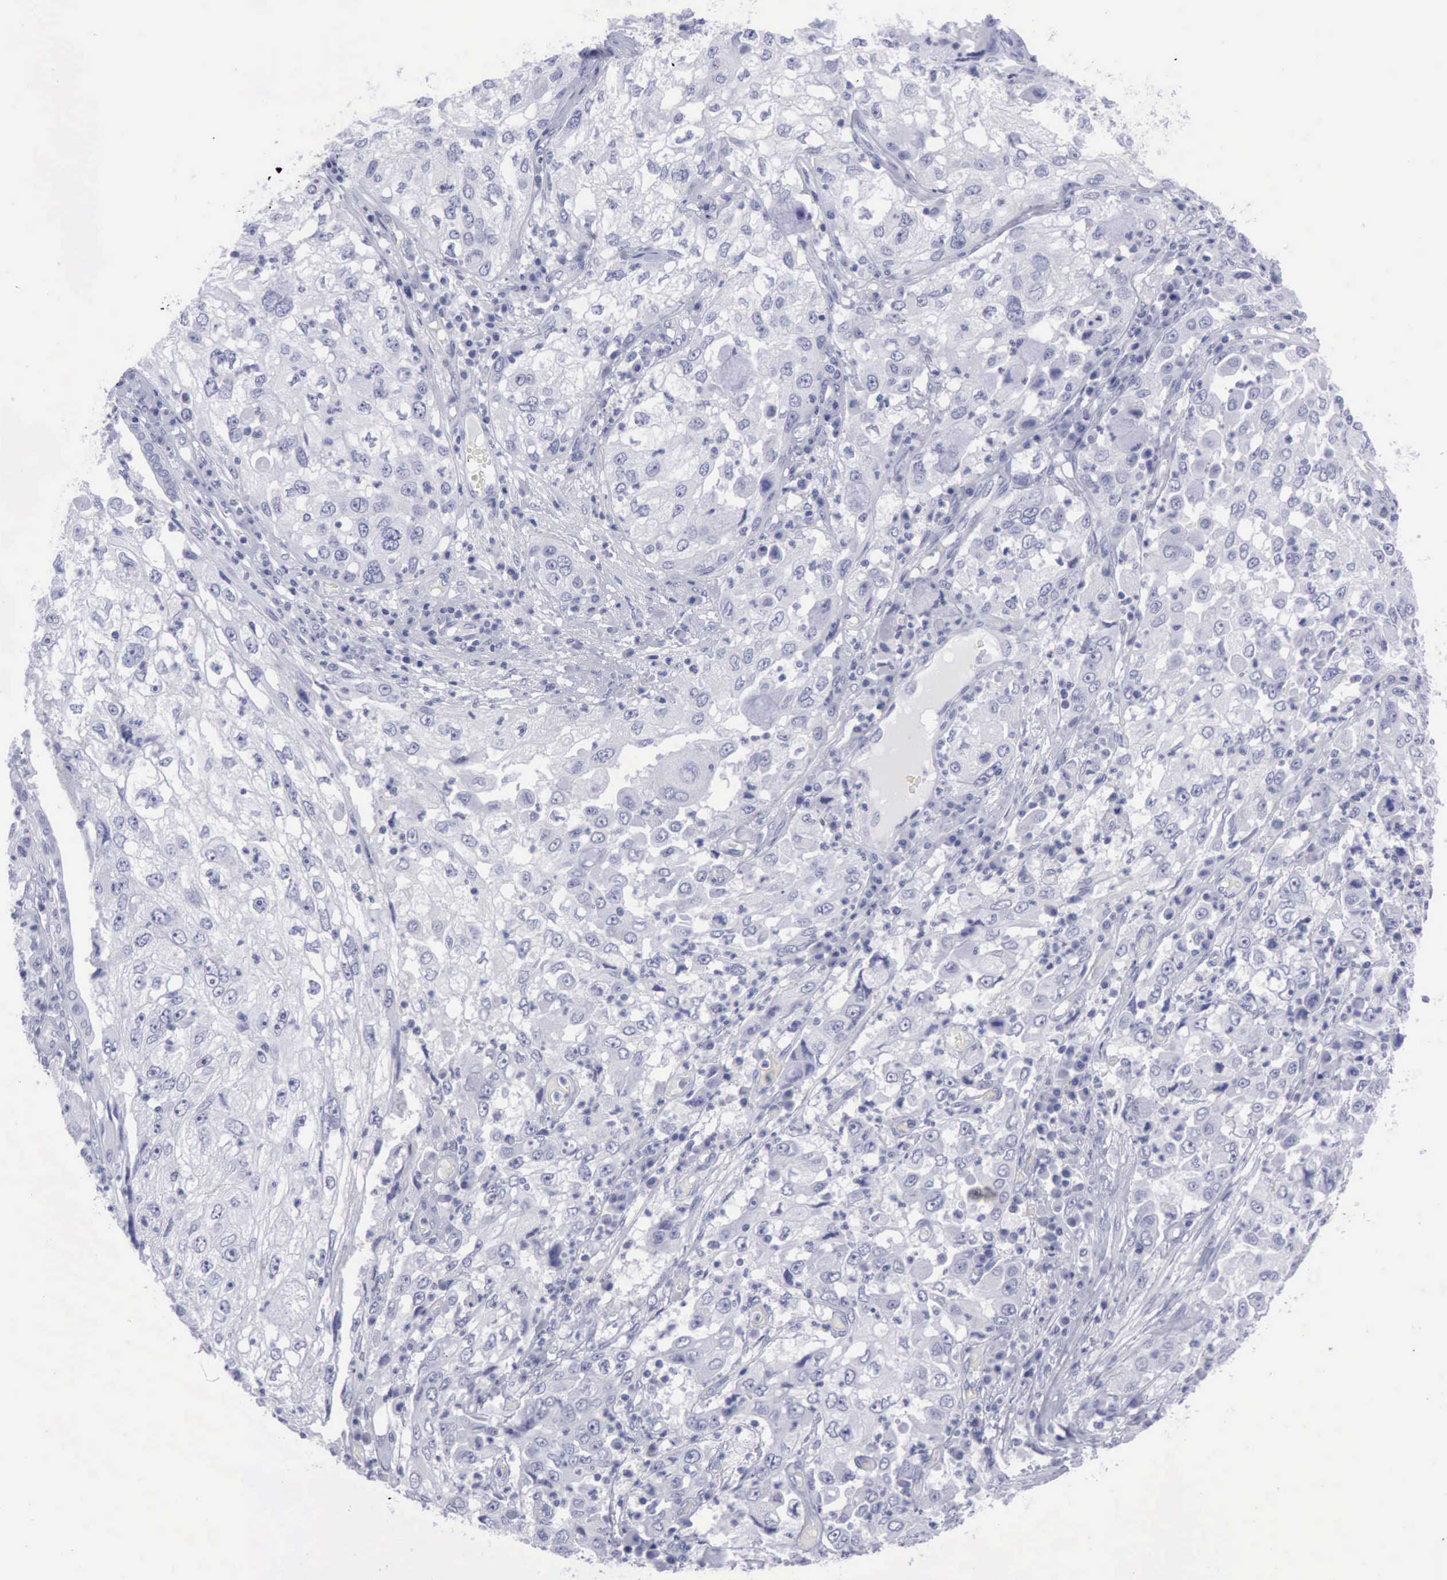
{"staining": {"intensity": "negative", "quantity": "none", "location": "none"}, "tissue": "cervical cancer", "cell_type": "Tumor cells", "image_type": "cancer", "snomed": [{"axis": "morphology", "description": "Squamous cell carcinoma, NOS"}, {"axis": "topography", "description": "Cervix"}], "caption": "This histopathology image is of cervical cancer stained with immunohistochemistry (IHC) to label a protein in brown with the nuclei are counter-stained blue. There is no positivity in tumor cells.", "gene": "KRT13", "patient": {"sex": "female", "age": 36}}